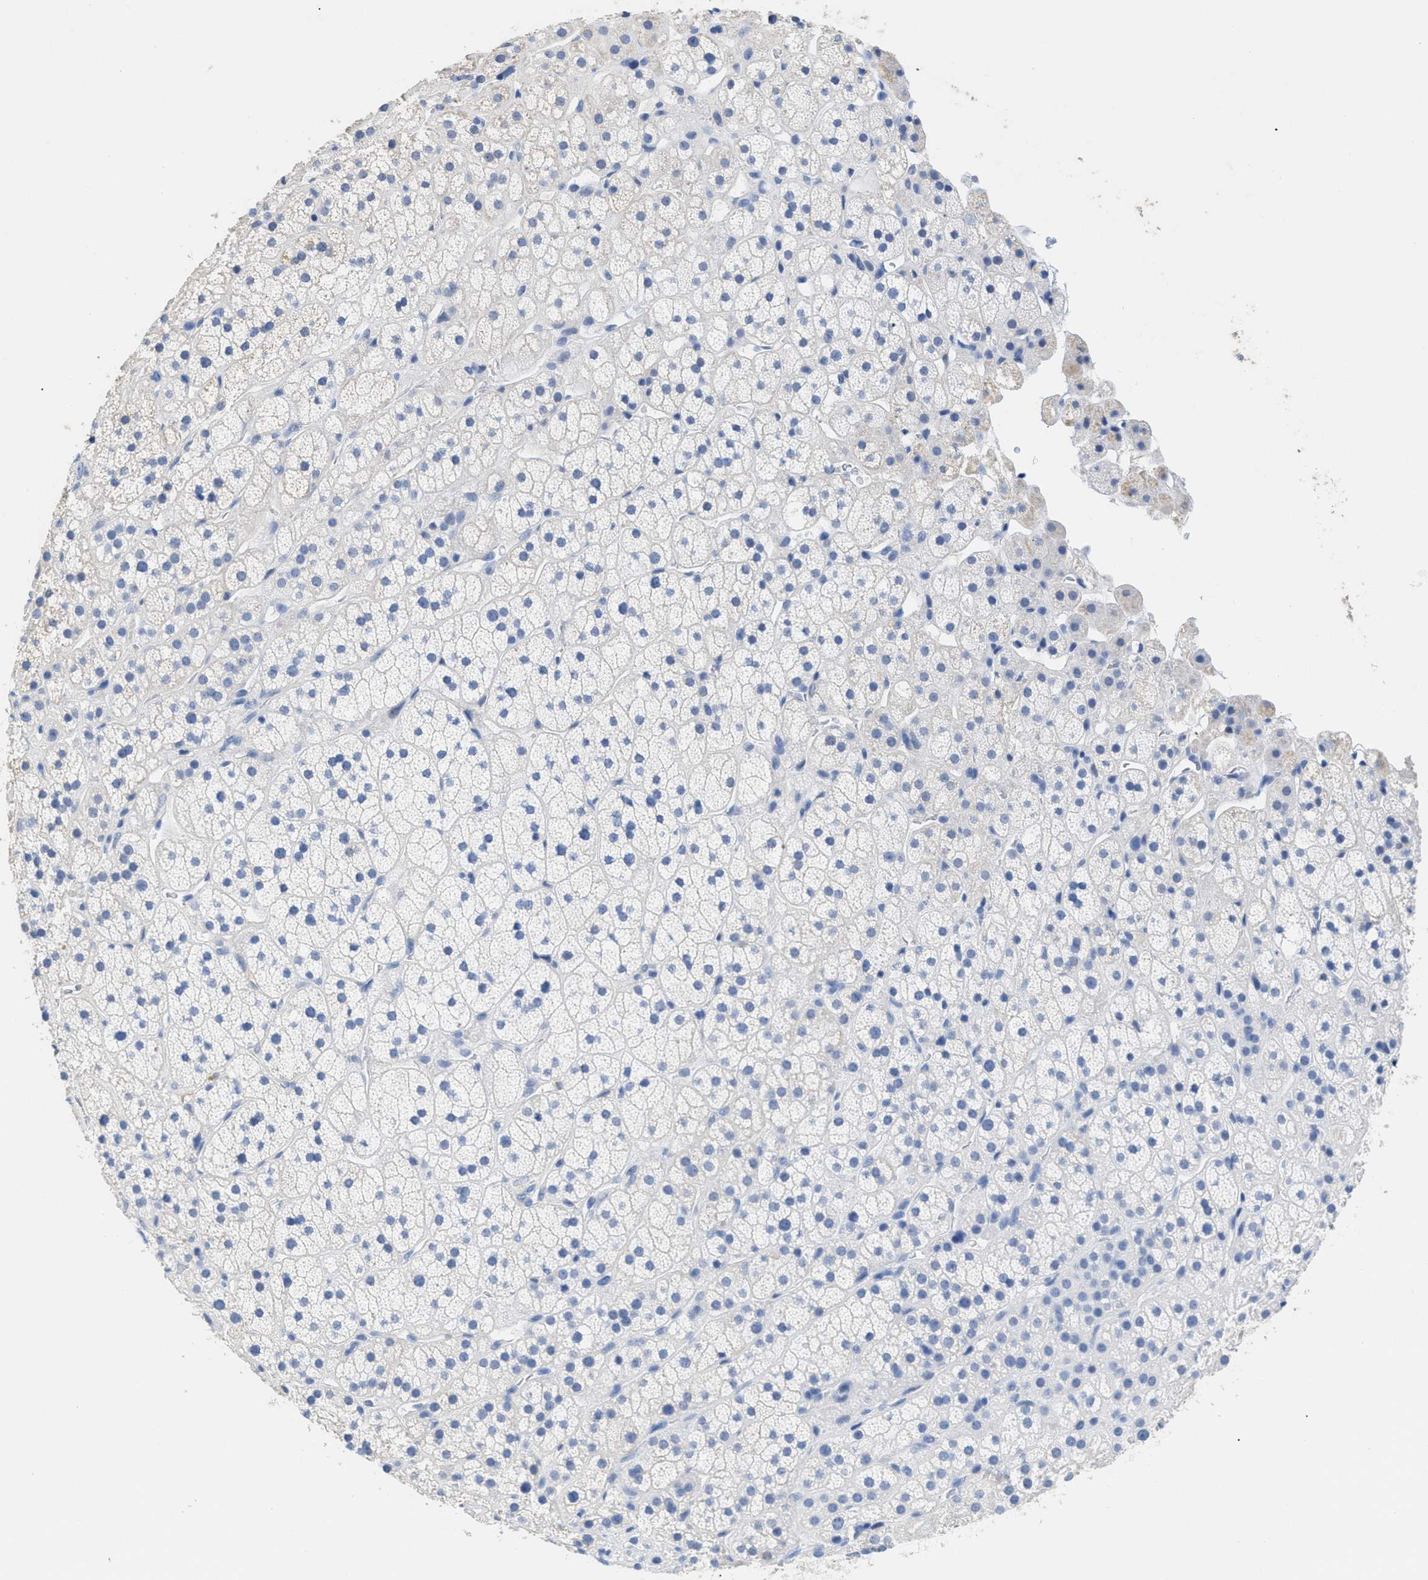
{"staining": {"intensity": "negative", "quantity": "none", "location": "none"}, "tissue": "adrenal gland", "cell_type": "Glandular cells", "image_type": "normal", "snomed": [{"axis": "morphology", "description": "Normal tissue, NOS"}, {"axis": "topography", "description": "Adrenal gland"}], "caption": "The immunohistochemistry (IHC) image has no significant positivity in glandular cells of adrenal gland.", "gene": "DLC1", "patient": {"sex": "male", "age": 56}}